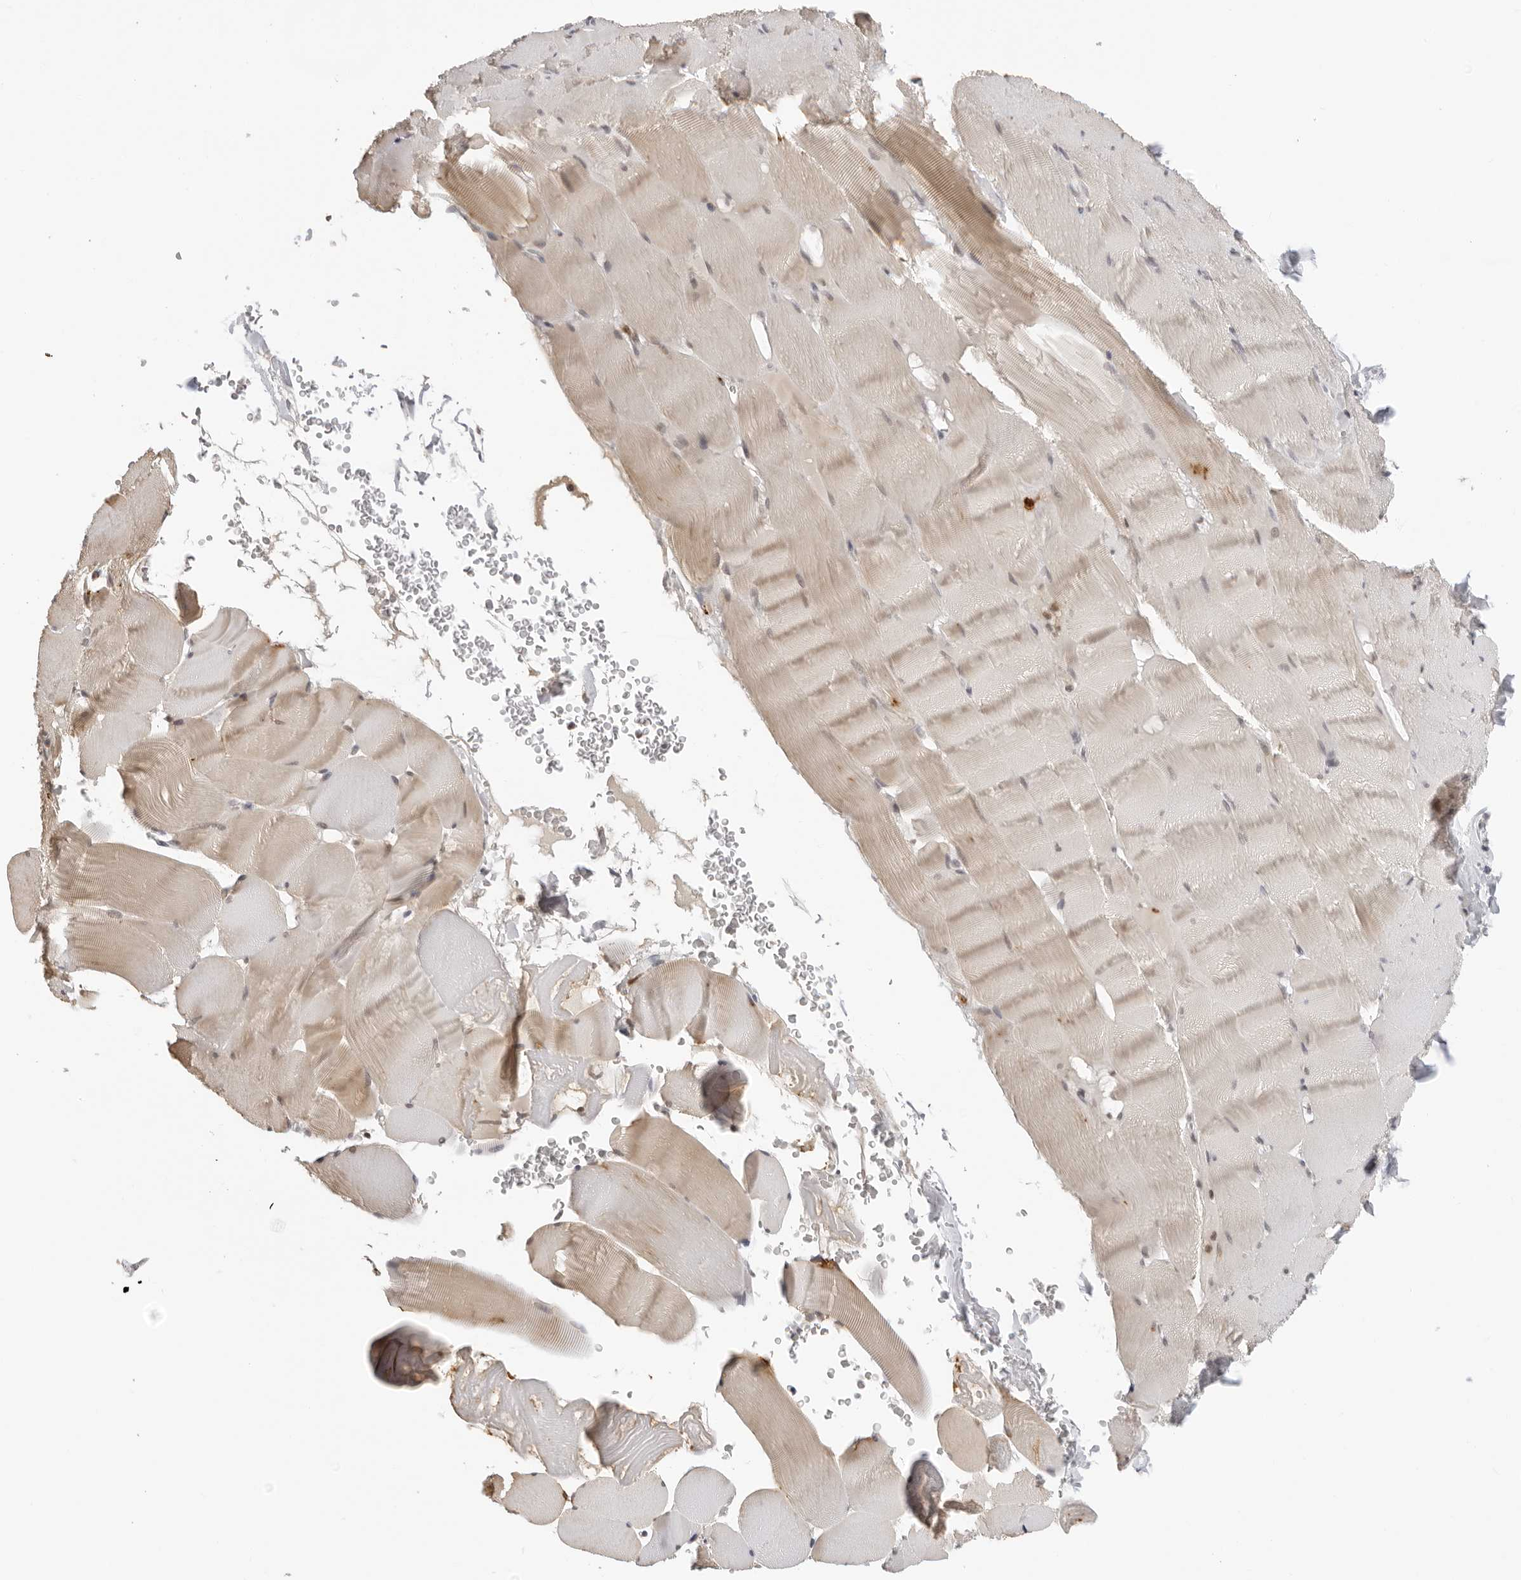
{"staining": {"intensity": "weak", "quantity": ">75%", "location": "cytoplasmic/membranous,nuclear"}, "tissue": "skeletal muscle", "cell_type": "Myocytes", "image_type": "normal", "snomed": [{"axis": "morphology", "description": "Normal tissue, NOS"}, {"axis": "topography", "description": "Skeletal muscle"}], "caption": "High-magnification brightfield microscopy of normal skeletal muscle stained with DAB (3,3'-diaminobenzidine) (brown) and counterstained with hematoxylin (blue). myocytes exhibit weak cytoplasmic/membranous,nuclear positivity is identified in about>75% of cells.", "gene": "MSH6", "patient": {"sex": "male", "age": 62}}